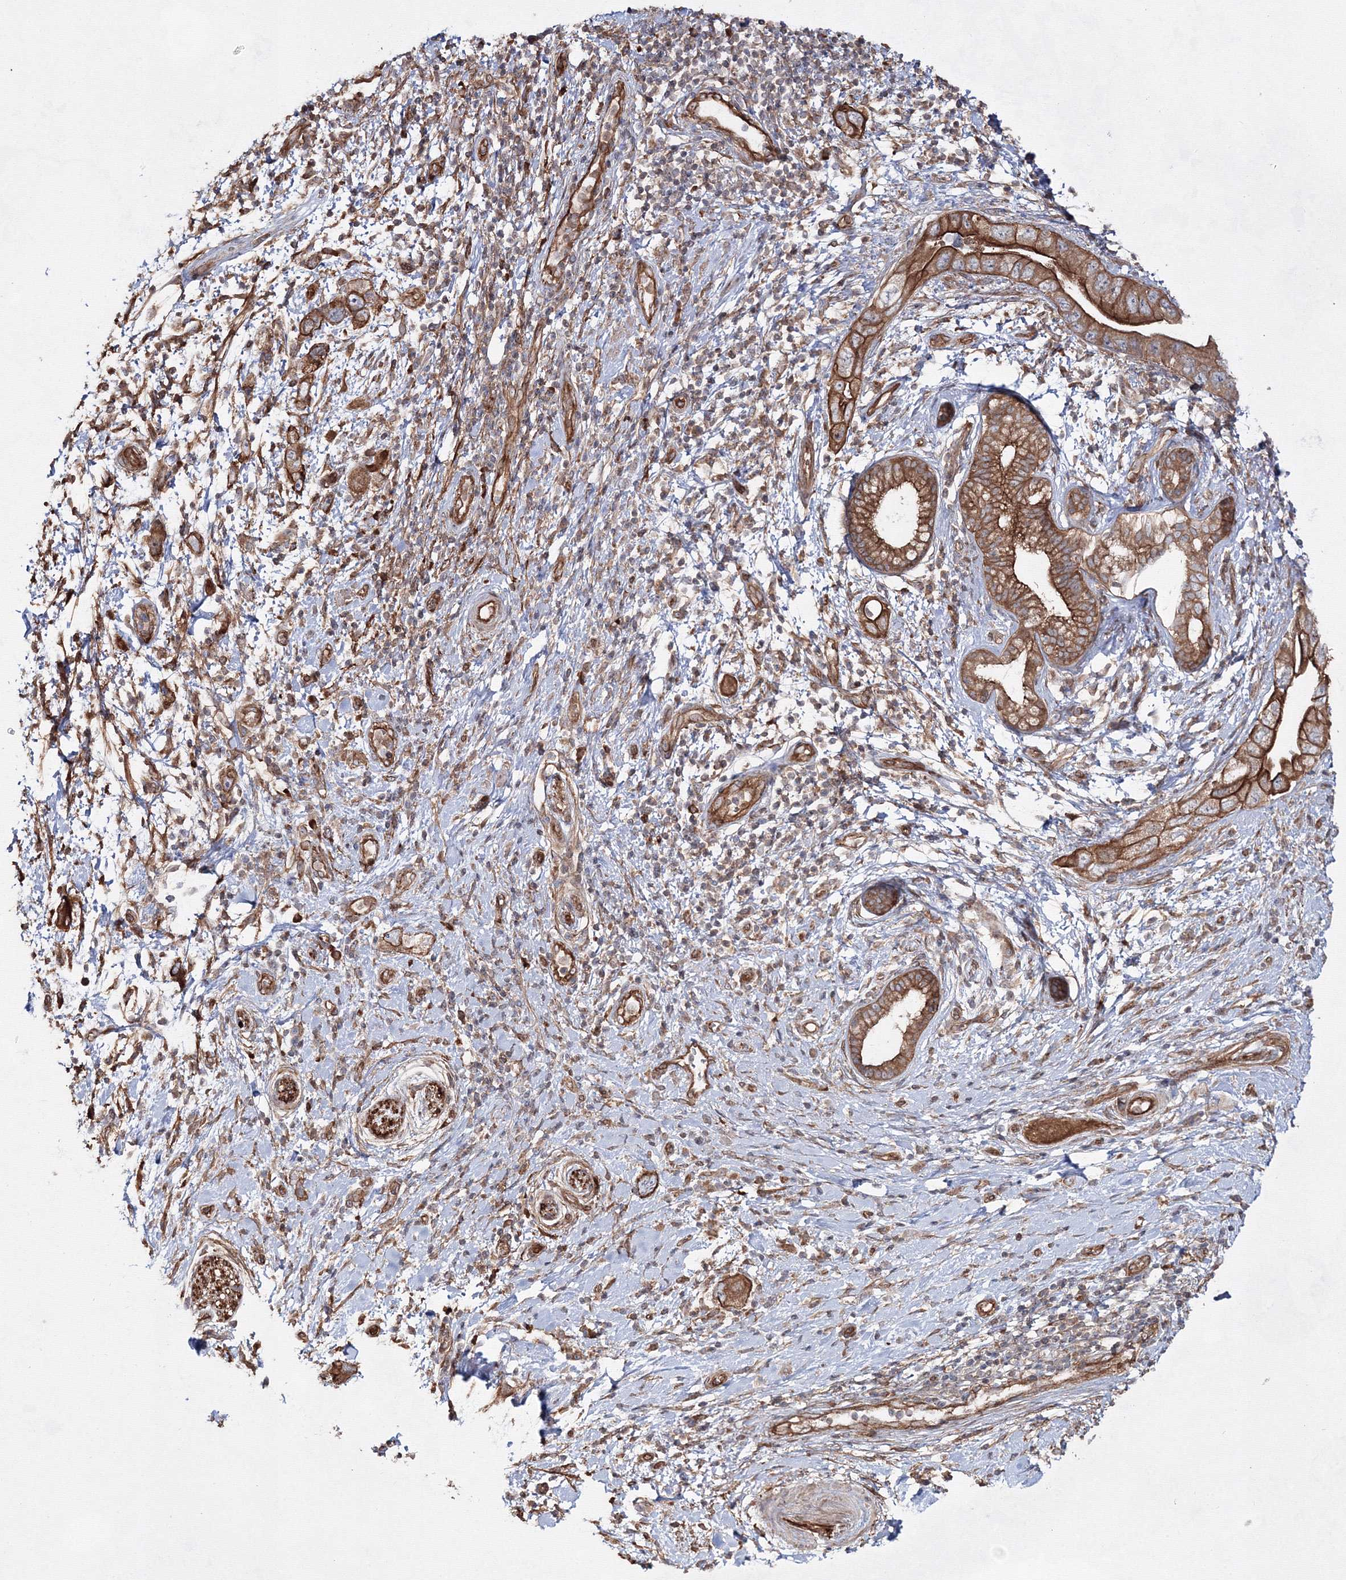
{"staining": {"intensity": "moderate", "quantity": ">75%", "location": "cytoplasmic/membranous"}, "tissue": "pancreatic cancer", "cell_type": "Tumor cells", "image_type": "cancer", "snomed": [{"axis": "morphology", "description": "Adenocarcinoma, NOS"}, {"axis": "topography", "description": "Pancreas"}], "caption": "High-magnification brightfield microscopy of adenocarcinoma (pancreatic) stained with DAB (brown) and counterstained with hematoxylin (blue). tumor cells exhibit moderate cytoplasmic/membranous expression is seen in approximately>75% of cells. (DAB (3,3'-diaminobenzidine) IHC, brown staining for protein, blue staining for nuclei).", "gene": "EXOC6", "patient": {"sex": "female", "age": 73}}